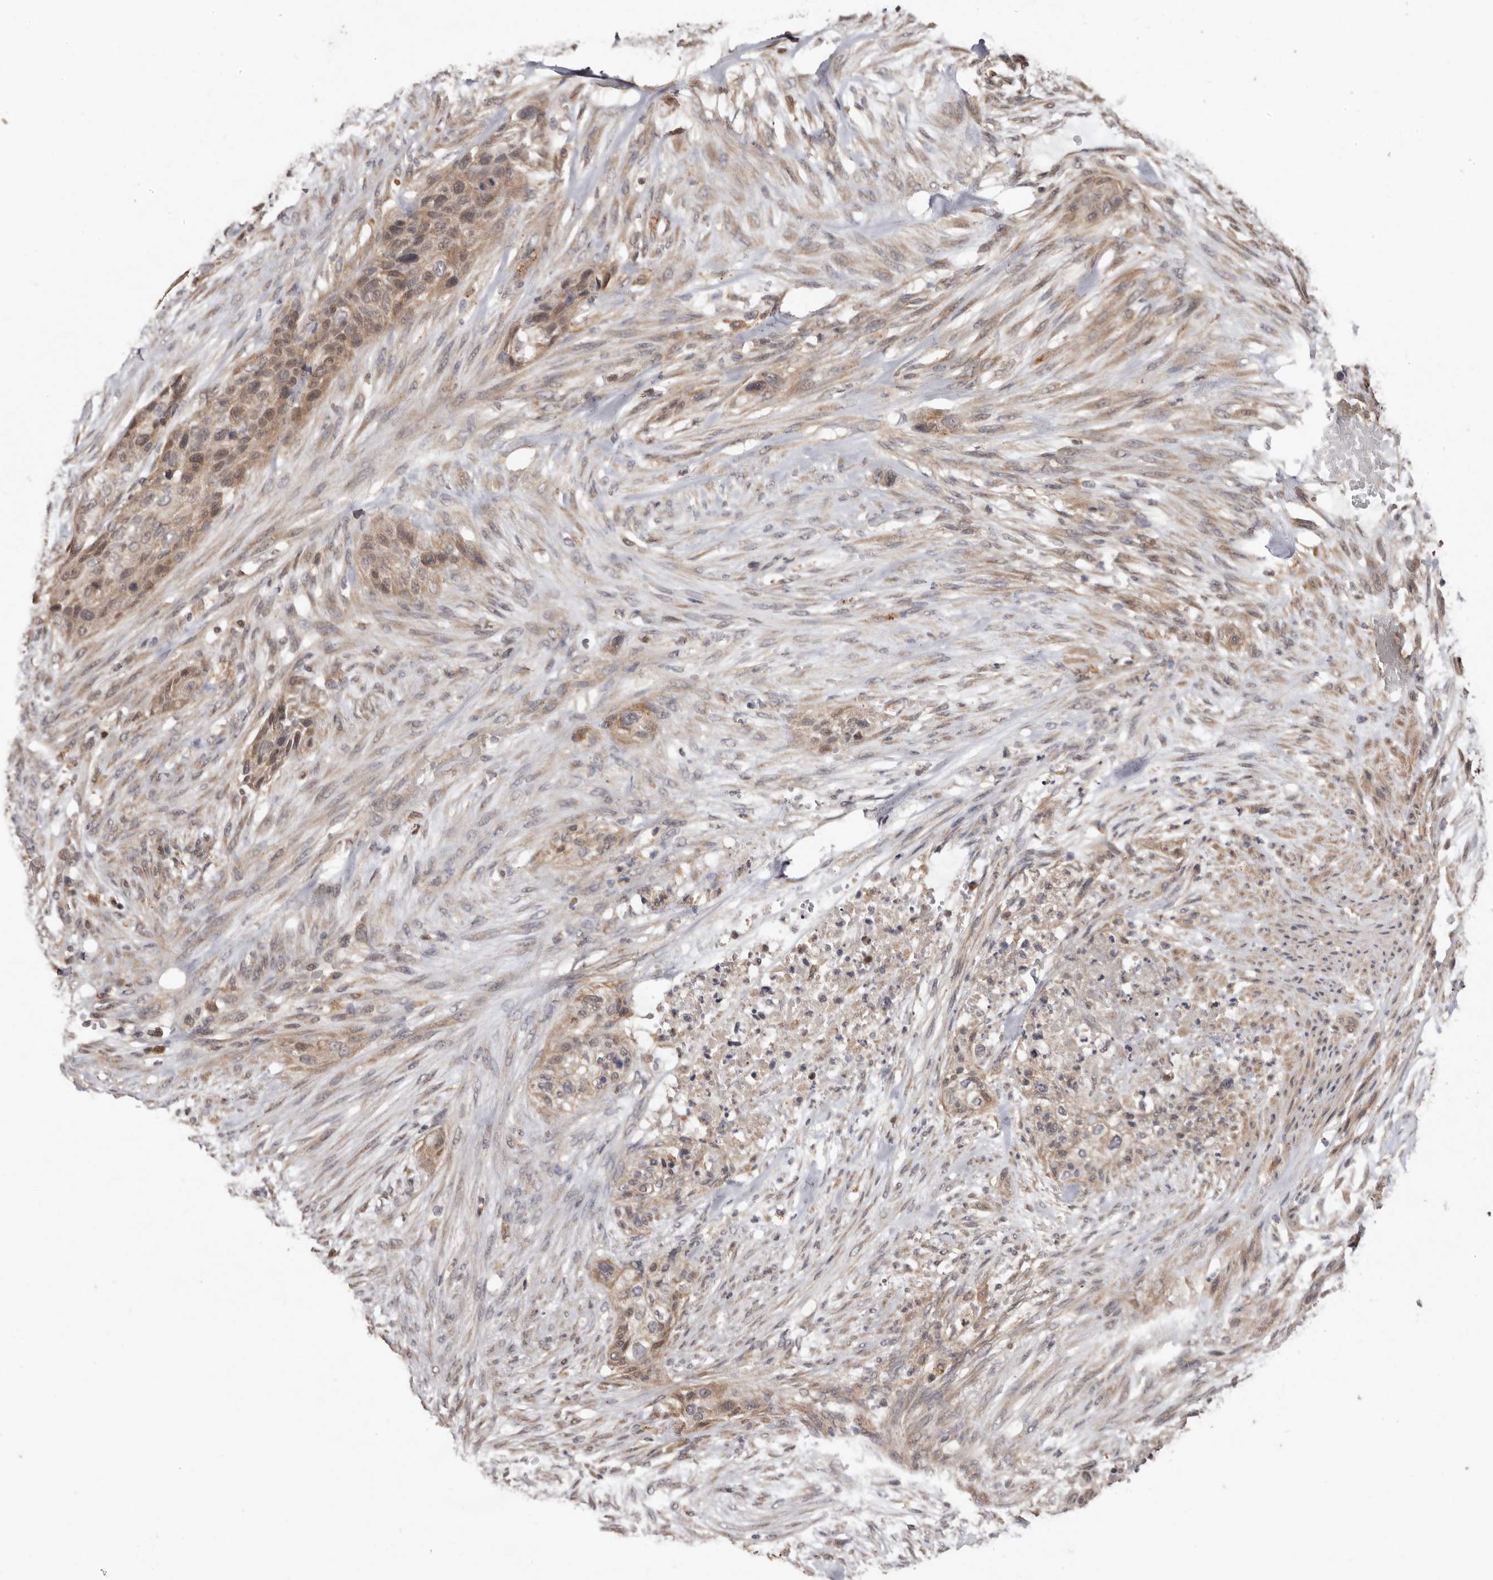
{"staining": {"intensity": "moderate", "quantity": ">75%", "location": "cytoplasmic/membranous,nuclear"}, "tissue": "urothelial cancer", "cell_type": "Tumor cells", "image_type": "cancer", "snomed": [{"axis": "morphology", "description": "Urothelial carcinoma, High grade"}, {"axis": "topography", "description": "Urinary bladder"}], "caption": "The immunohistochemical stain highlights moderate cytoplasmic/membranous and nuclear expression in tumor cells of urothelial cancer tissue.", "gene": "RSPO2", "patient": {"sex": "male", "age": 35}}